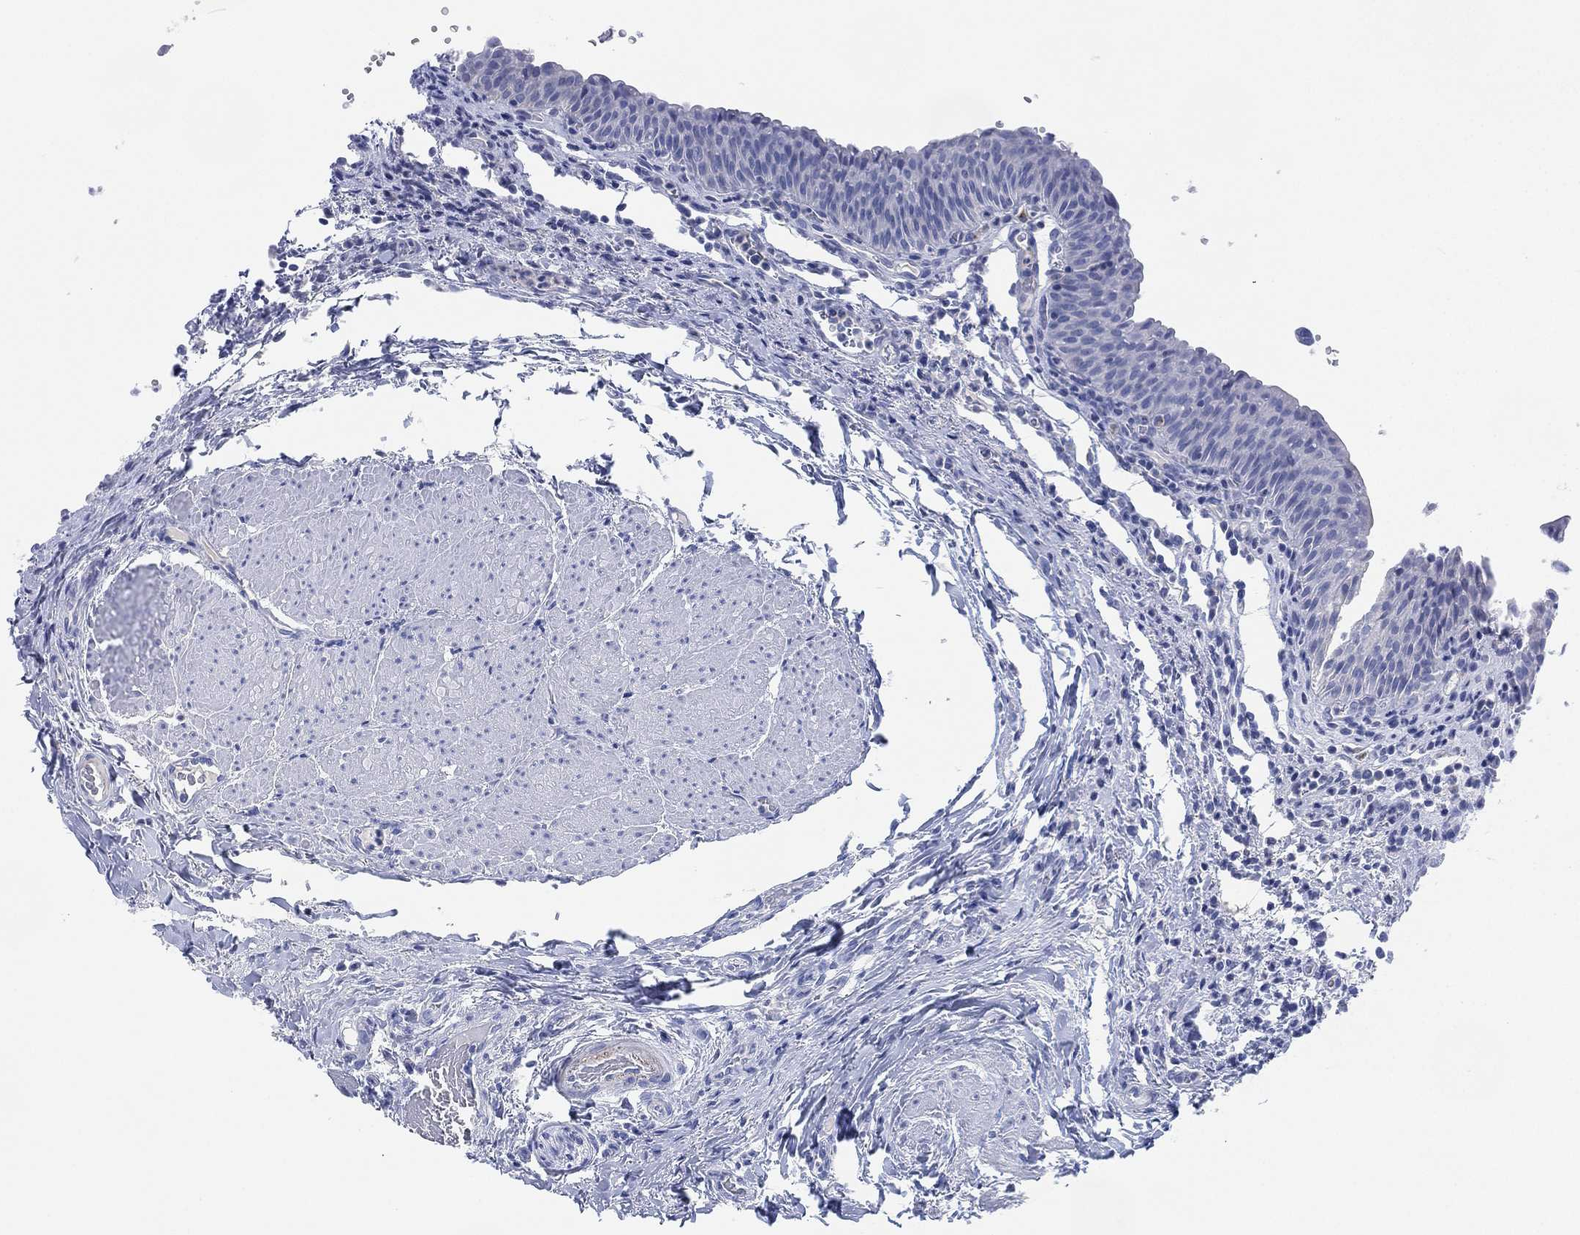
{"staining": {"intensity": "negative", "quantity": "none", "location": "none"}, "tissue": "urinary bladder", "cell_type": "Urothelial cells", "image_type": "normal", "snomed": [{"axis": "morphology", "description": "Normal tissue, NOS"}, {"axis": "topography", "description": "Urinary bladder"}], "caption": "The histopathology image reveals no significant staining in urothelial cells of urinary bladder. (DAB immunohistochemistry, high magnification).", "gene": "ADAD2", "patient": {"sex": "male", "age": 66}}